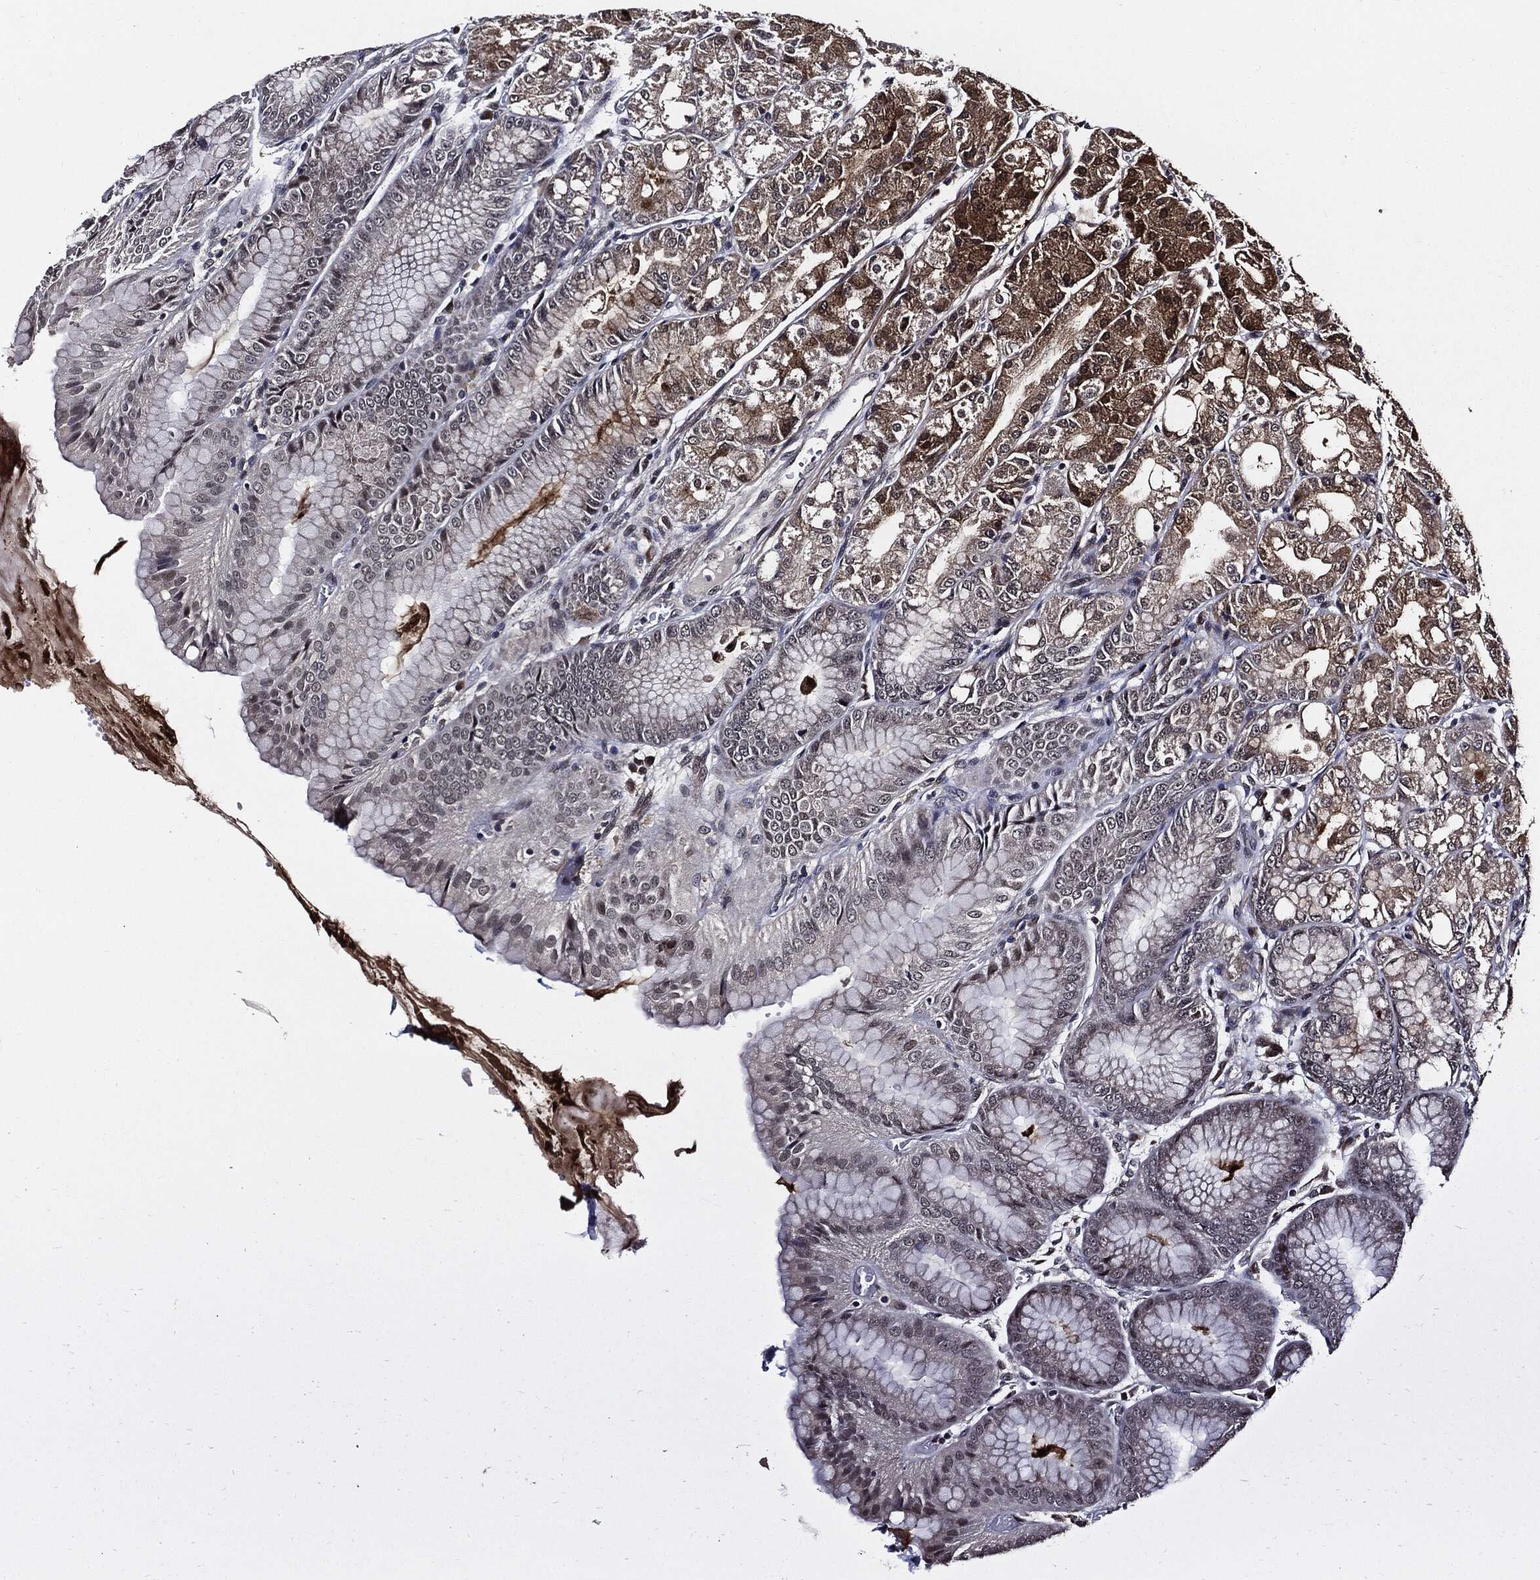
{"staining": {"intensity": "moderate", "quantity": "<25%", "location": "cytoplasmic/membranous,nuclear"}, "tissue": "stomach", "cell_type": "Glandular cells", "image_type": "normal", "snomed": [{"axis": "morphology", "description": "Normal tissue, NOS"}, {"axis": "topography", "description": "Stomach"}], "caption": "Unremarkable stomach displays moderate cytoplasmic/membranous,nuclear staining in approximately <25% of glandular cells, visualized by immunohistochemistry. (brown staining indicates protein expression, while blue staining denotes nuclei).", "gene": "SUGT1", "patient": {"sex": "male", "age": 71}}